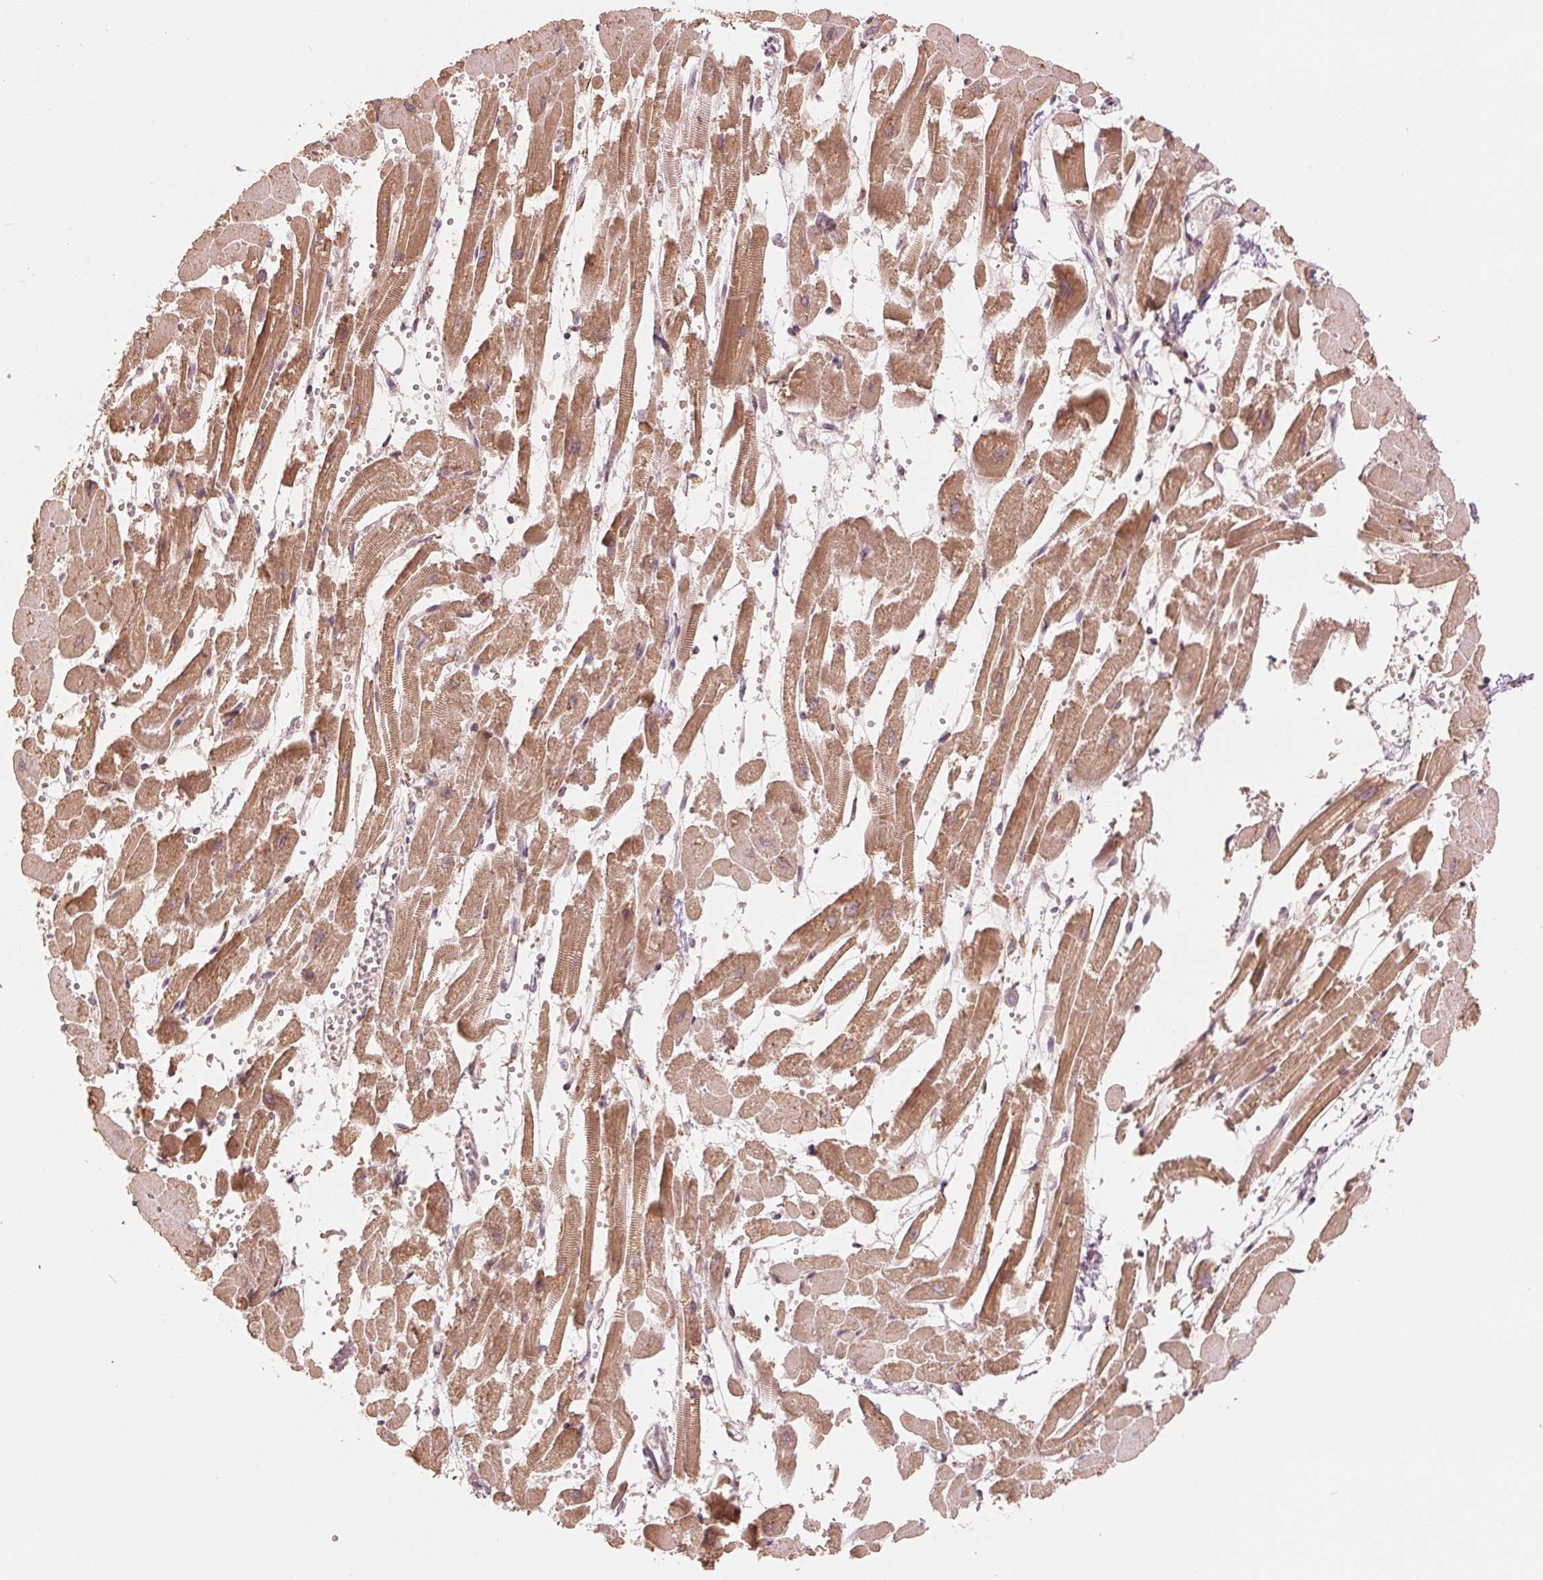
{"staining": {"intensity": "moderate", "quantity": ">75%", "location": "cytoplasmic/membranous"}, "tissue": "heart muscle", "cell_type": "Cardiomyocytes", "image_type": "normal", "snomed": [{"axis": "morphology", "description": "Normal tissue, NOS"}, {"axis": "topography", "description": "Heart"}], "caption": "IHC (DAB) staining of normal heart muscle demonstrates moderate cytoplasmic/membranous protein staining in about >75% of cardiomyocytes.", "gene": "SLC20A1", "patient": {"sex": "female", "age": 52}}